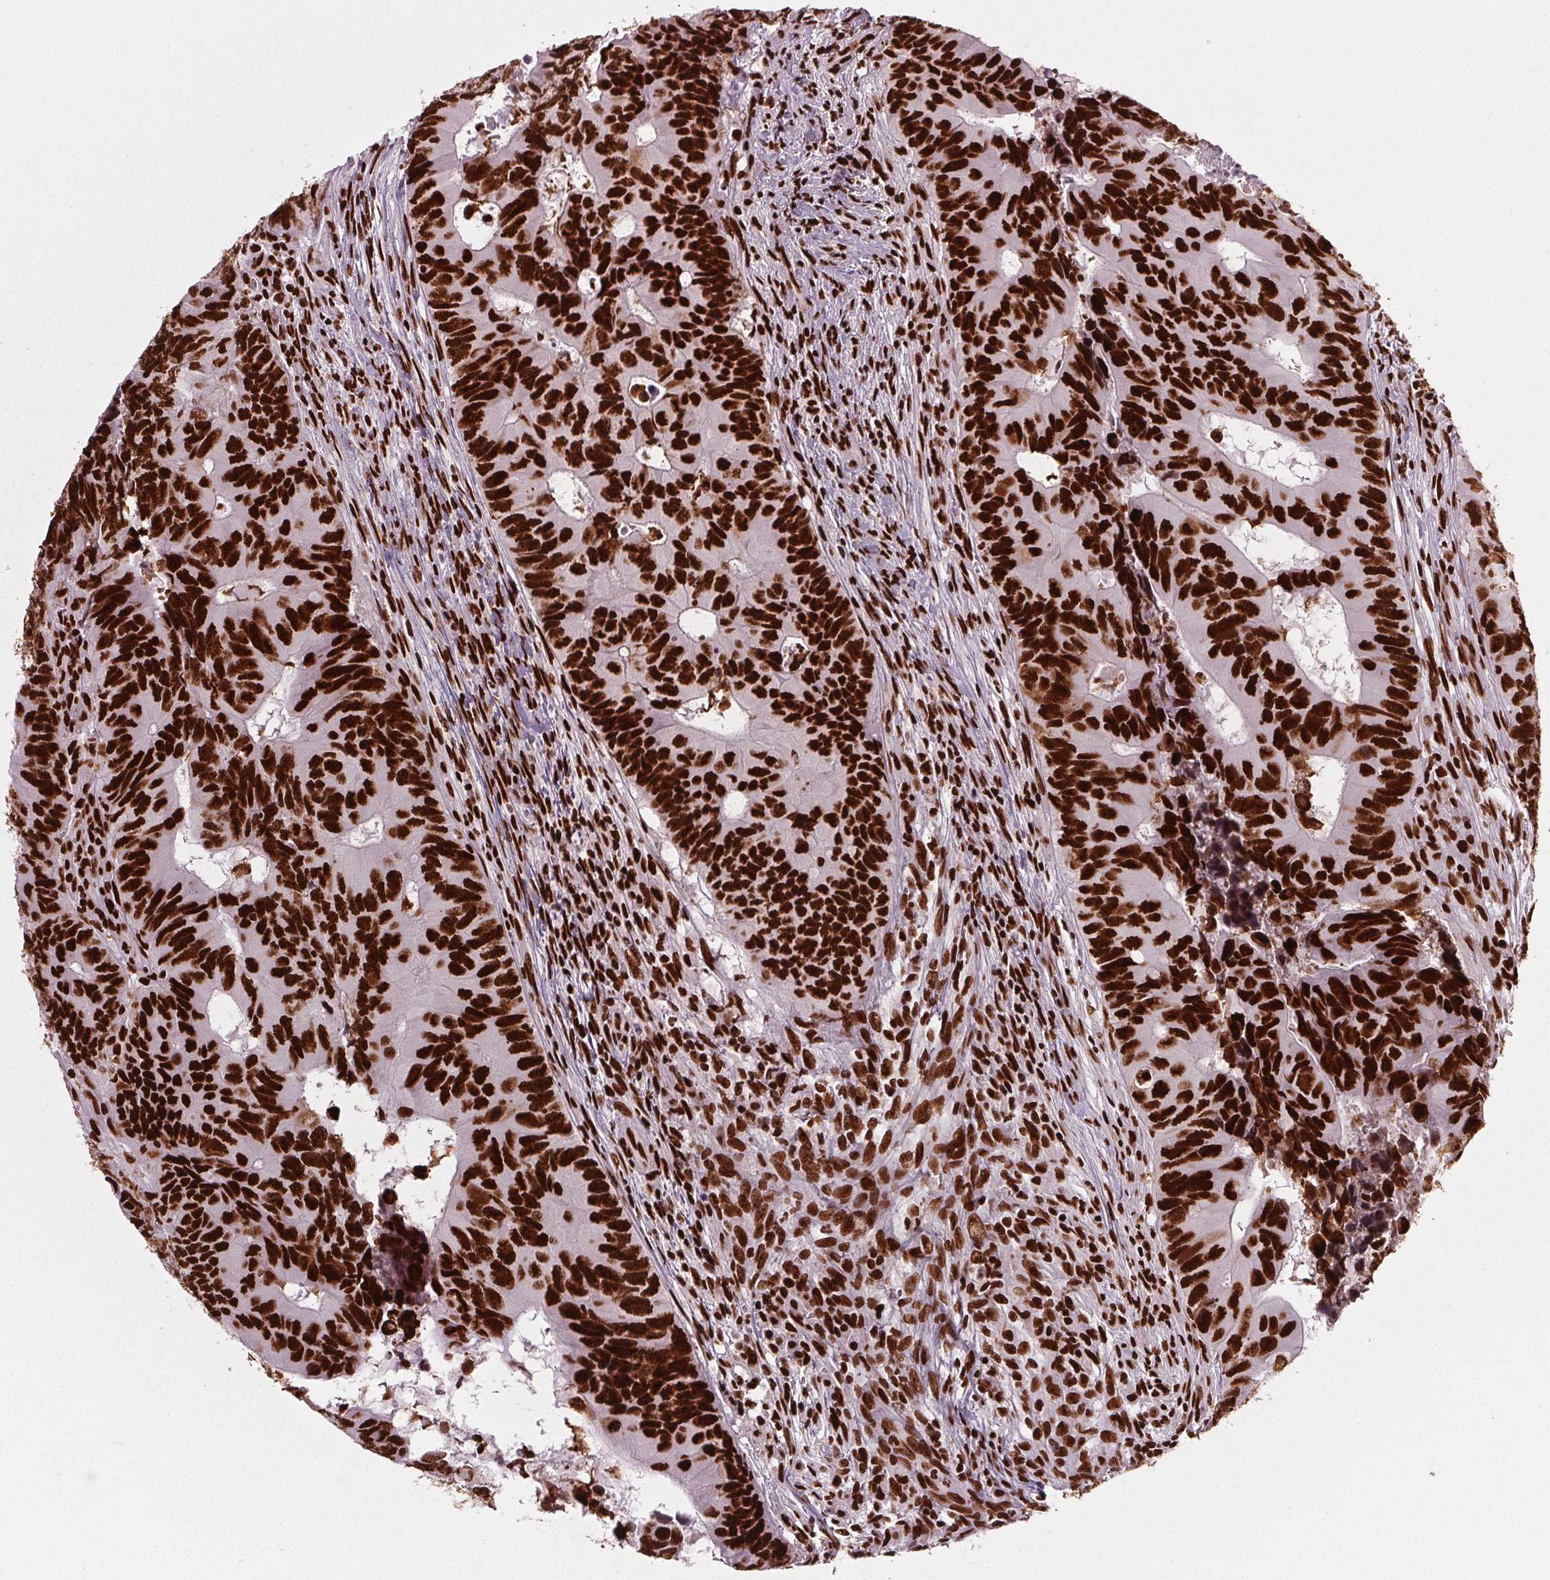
{"staining": {"intensity": "strong", "quantity": ">75%", "location": "nuclear"}, "tissue": "colorectal cancer", "cell_type": "Tumor cells", "image_type": "cancer", "snomed": [{"axis": "morphology", "description": "Adenocarcinoma, NOS"}, {"axis": "topography", "description": "Colon"}], "caption": "Immunohistochemical staining of human colorectal adenocarcinoma demonstrates strong nuclear protein staining in about >75% of tumor cells. The staining is performed using DAB brown chromogen to label protein expression. The nuclei are counter-stained blue using hematoxylin.", "gene": "BRD4", "patient": {"sex": "female", "age": 82}}